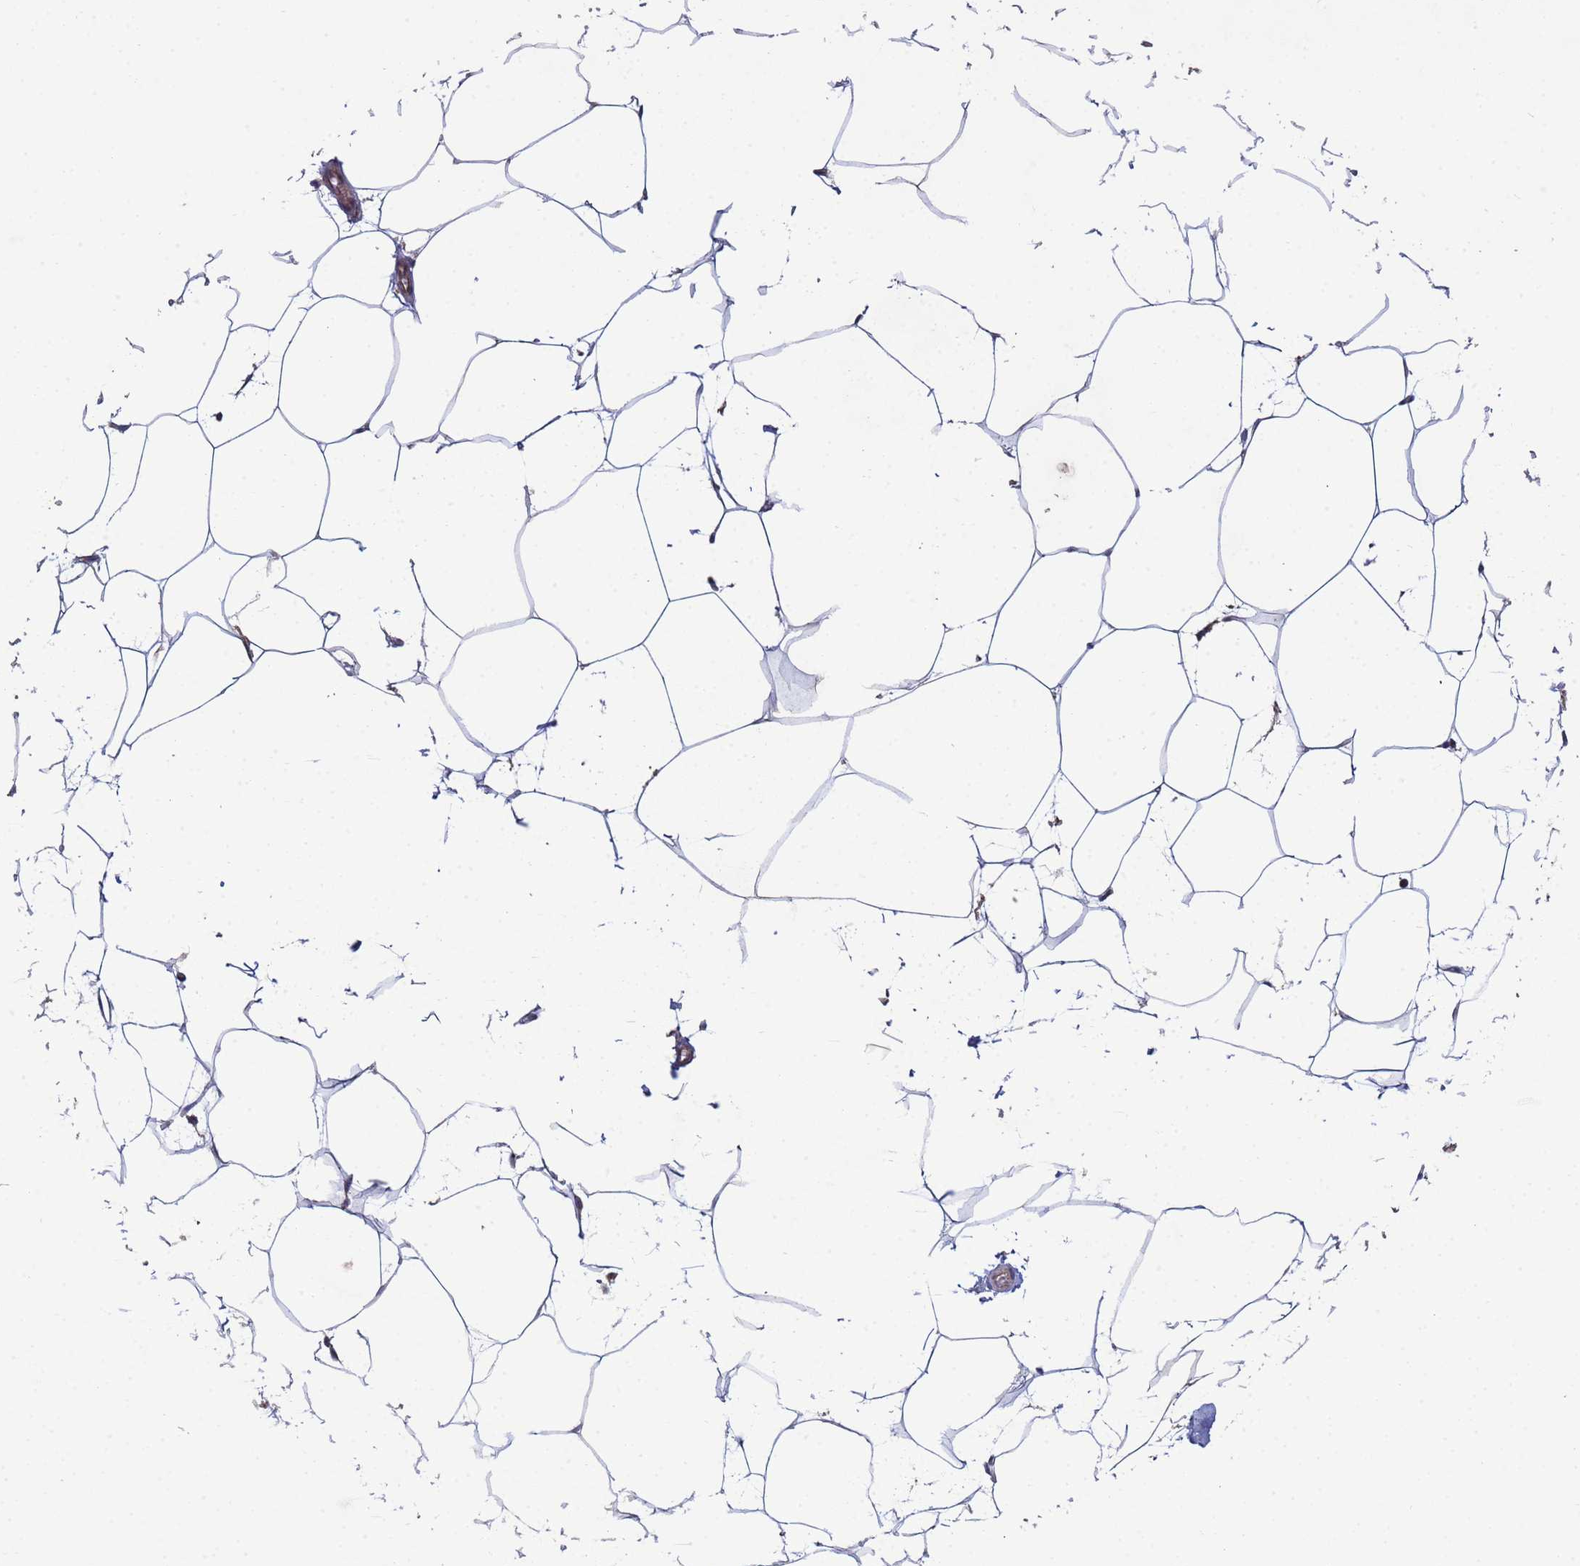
{"staining": {"intensity": "negative", "quantity": "none", "location": "none"}, "tissue": "adipose tissue", "cell_type": "Adipocytes", "image_type": "normal", "snomed": [{"axis": "morphology", "description": "Normal tissue, NOS"}, {"axis": "topography", "description": "Adipose tissue"}], "caption": "Adipocytes are negative for brown protein staining in benign adipose tissue. Nuclei are stained in blue.", "gene": "CDC34", "patient": {"sex": "female", "age": 37}}